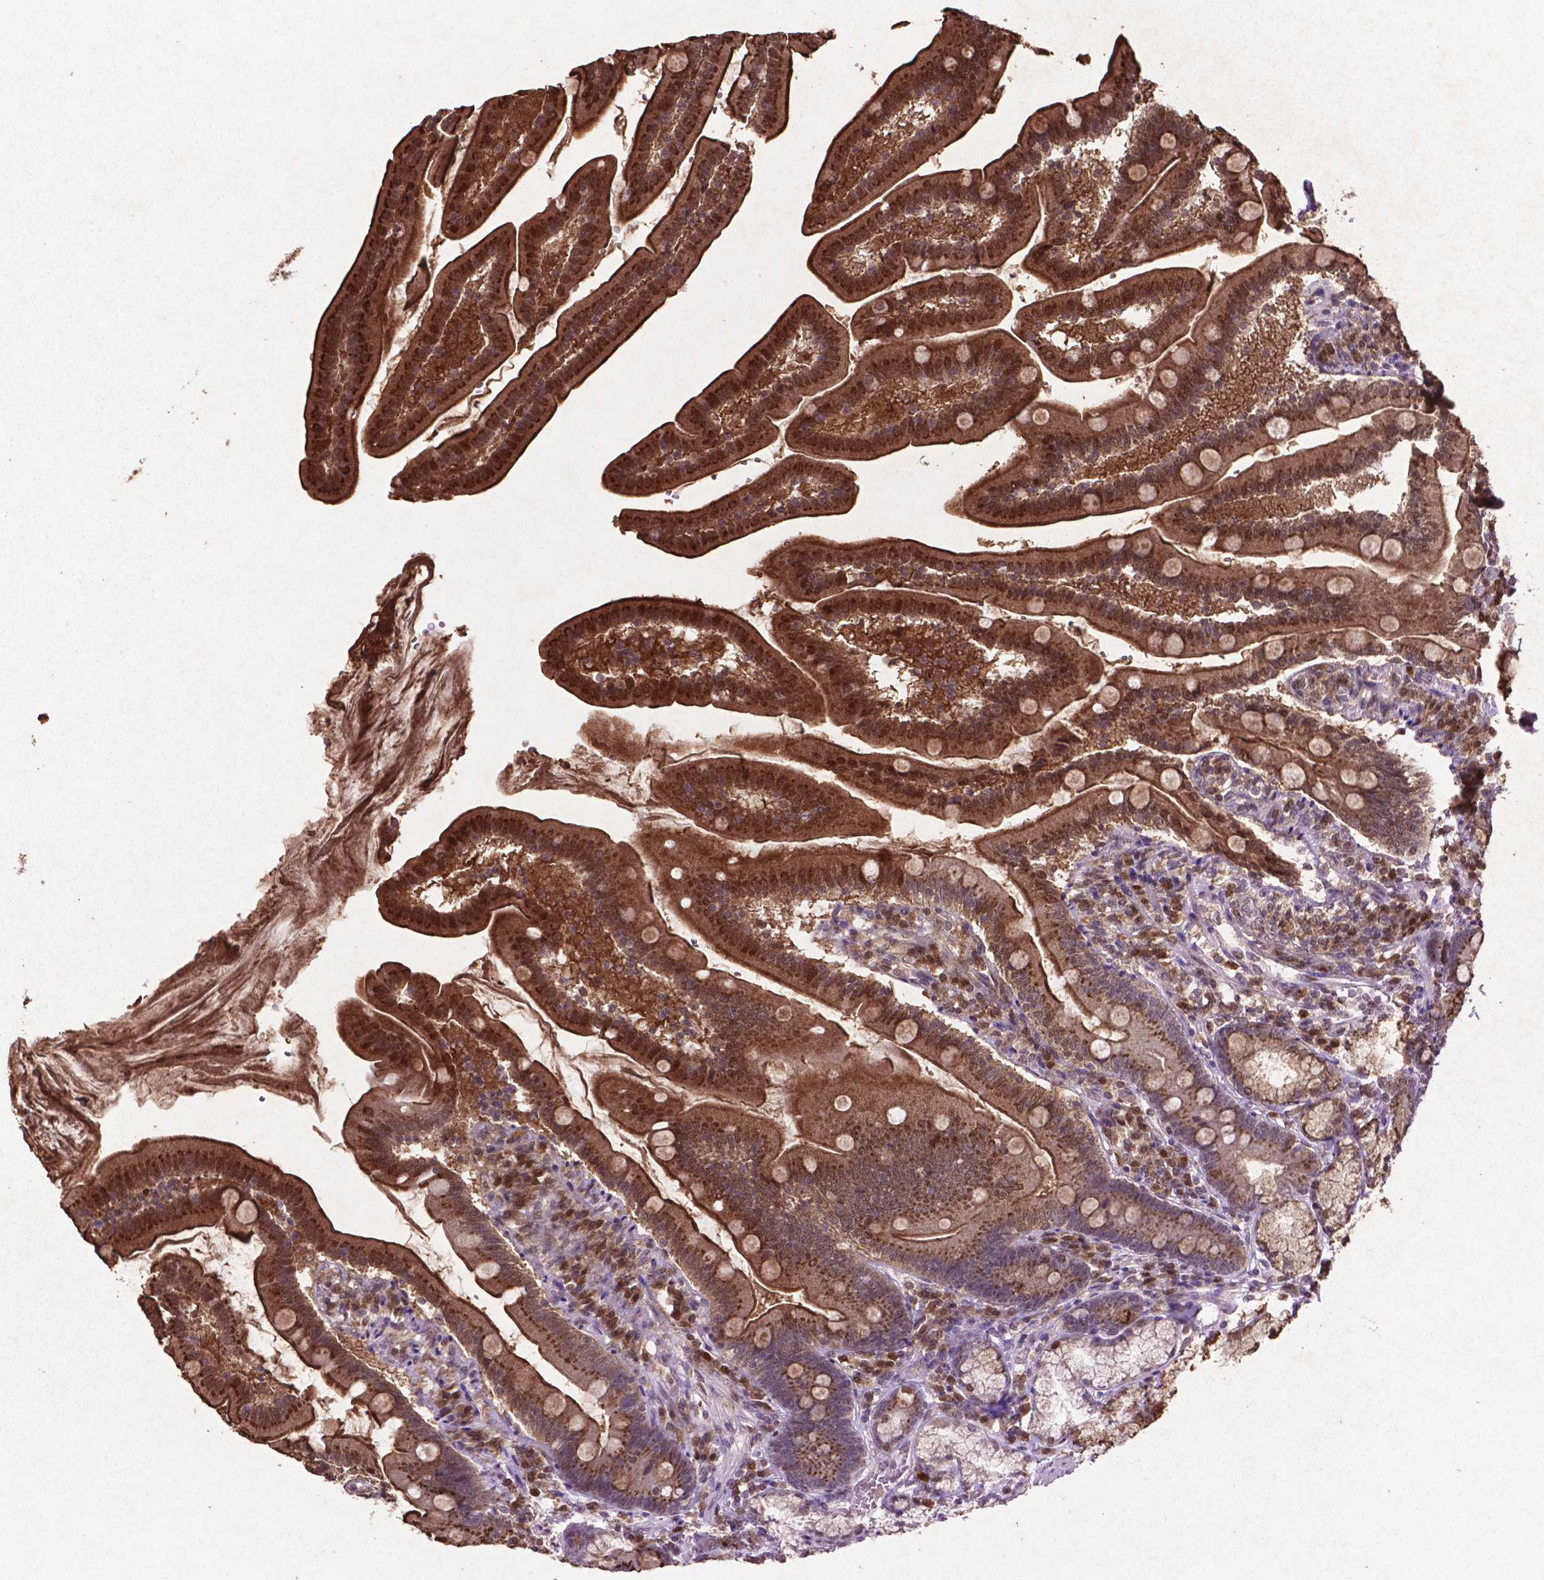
{"staining": {"intensity": "strong", "quantity": "25%-75%", "location": "cytoplasmic/membranous,nuclear"}, "tissue": "duodenum", "cell_type": "Glandular cells", "image_type": "normal", "snomed": [{"axis": "morphology", "description": "Normal tissue, NOS"}, {"axis": "topography", "description": "Duodenum"}], "caption": "Immunohistochemistry photomicrograph of benign human duodenum stained for a protein (brown), which shows high levels of strong cytoplasmic/membranous,nuclear expression in about 25%-75% of glandular cells.", "gene": "GLRX", "patient": {"sex": "female", "age": 67}}